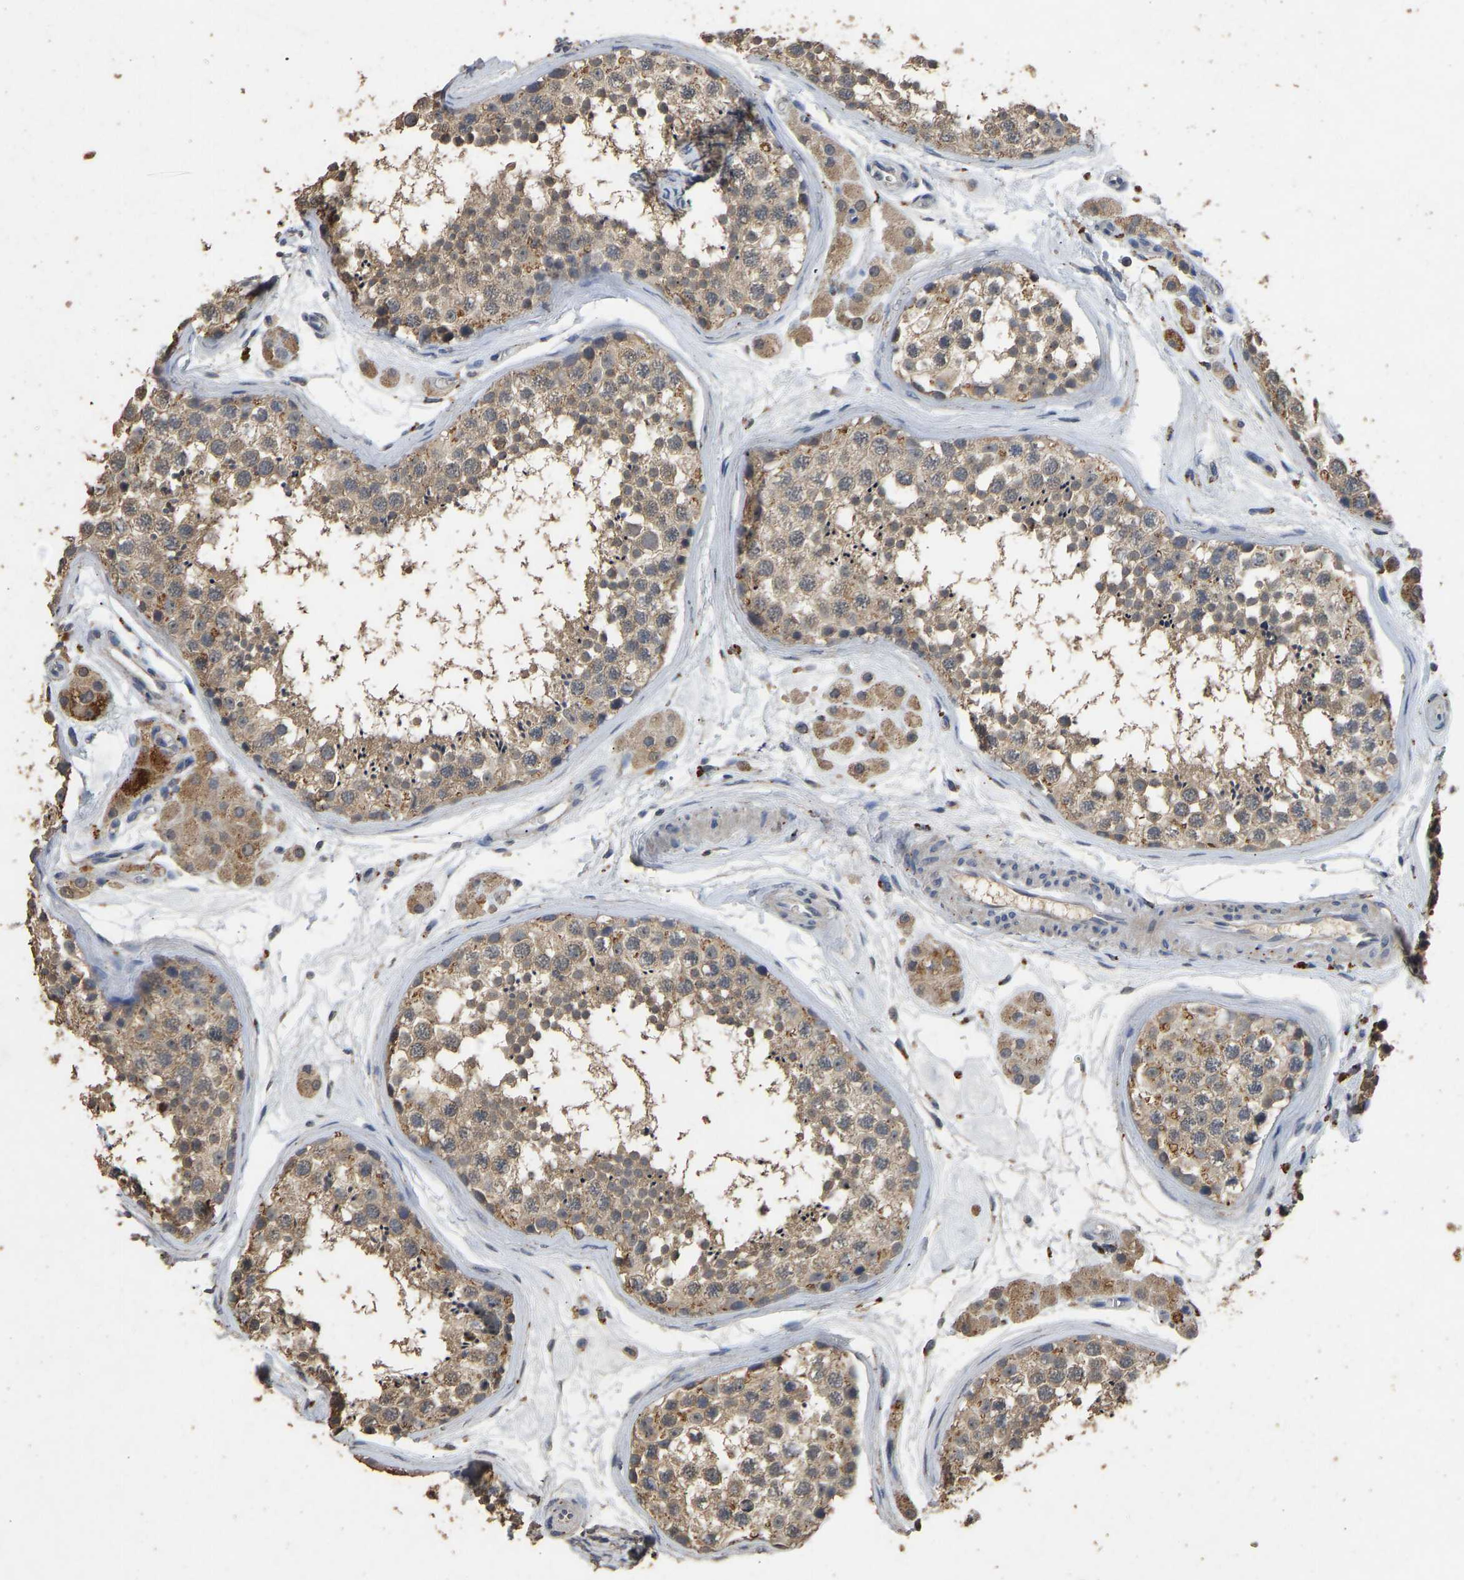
{"staining": {"intensity": "moderate", "quantity": ">75%", "location": "cytoplasmic/membranous"}, "tissue": "testis", "cell_type": "Cells in seminiferous ducts", "image_type": "normal", "snomed": [{"axis": "morphology", "description": "Normal tissue, NOS"}, {"axis": "topography", "description": "Testis"}], "caption": "Unremarkable testis shows moderate cytoplasmic/membranous expression in about >75% of cells in seminiferous ducts.", "gene": "CIDEC", "patient": {"sex": "male", "age": 56}}